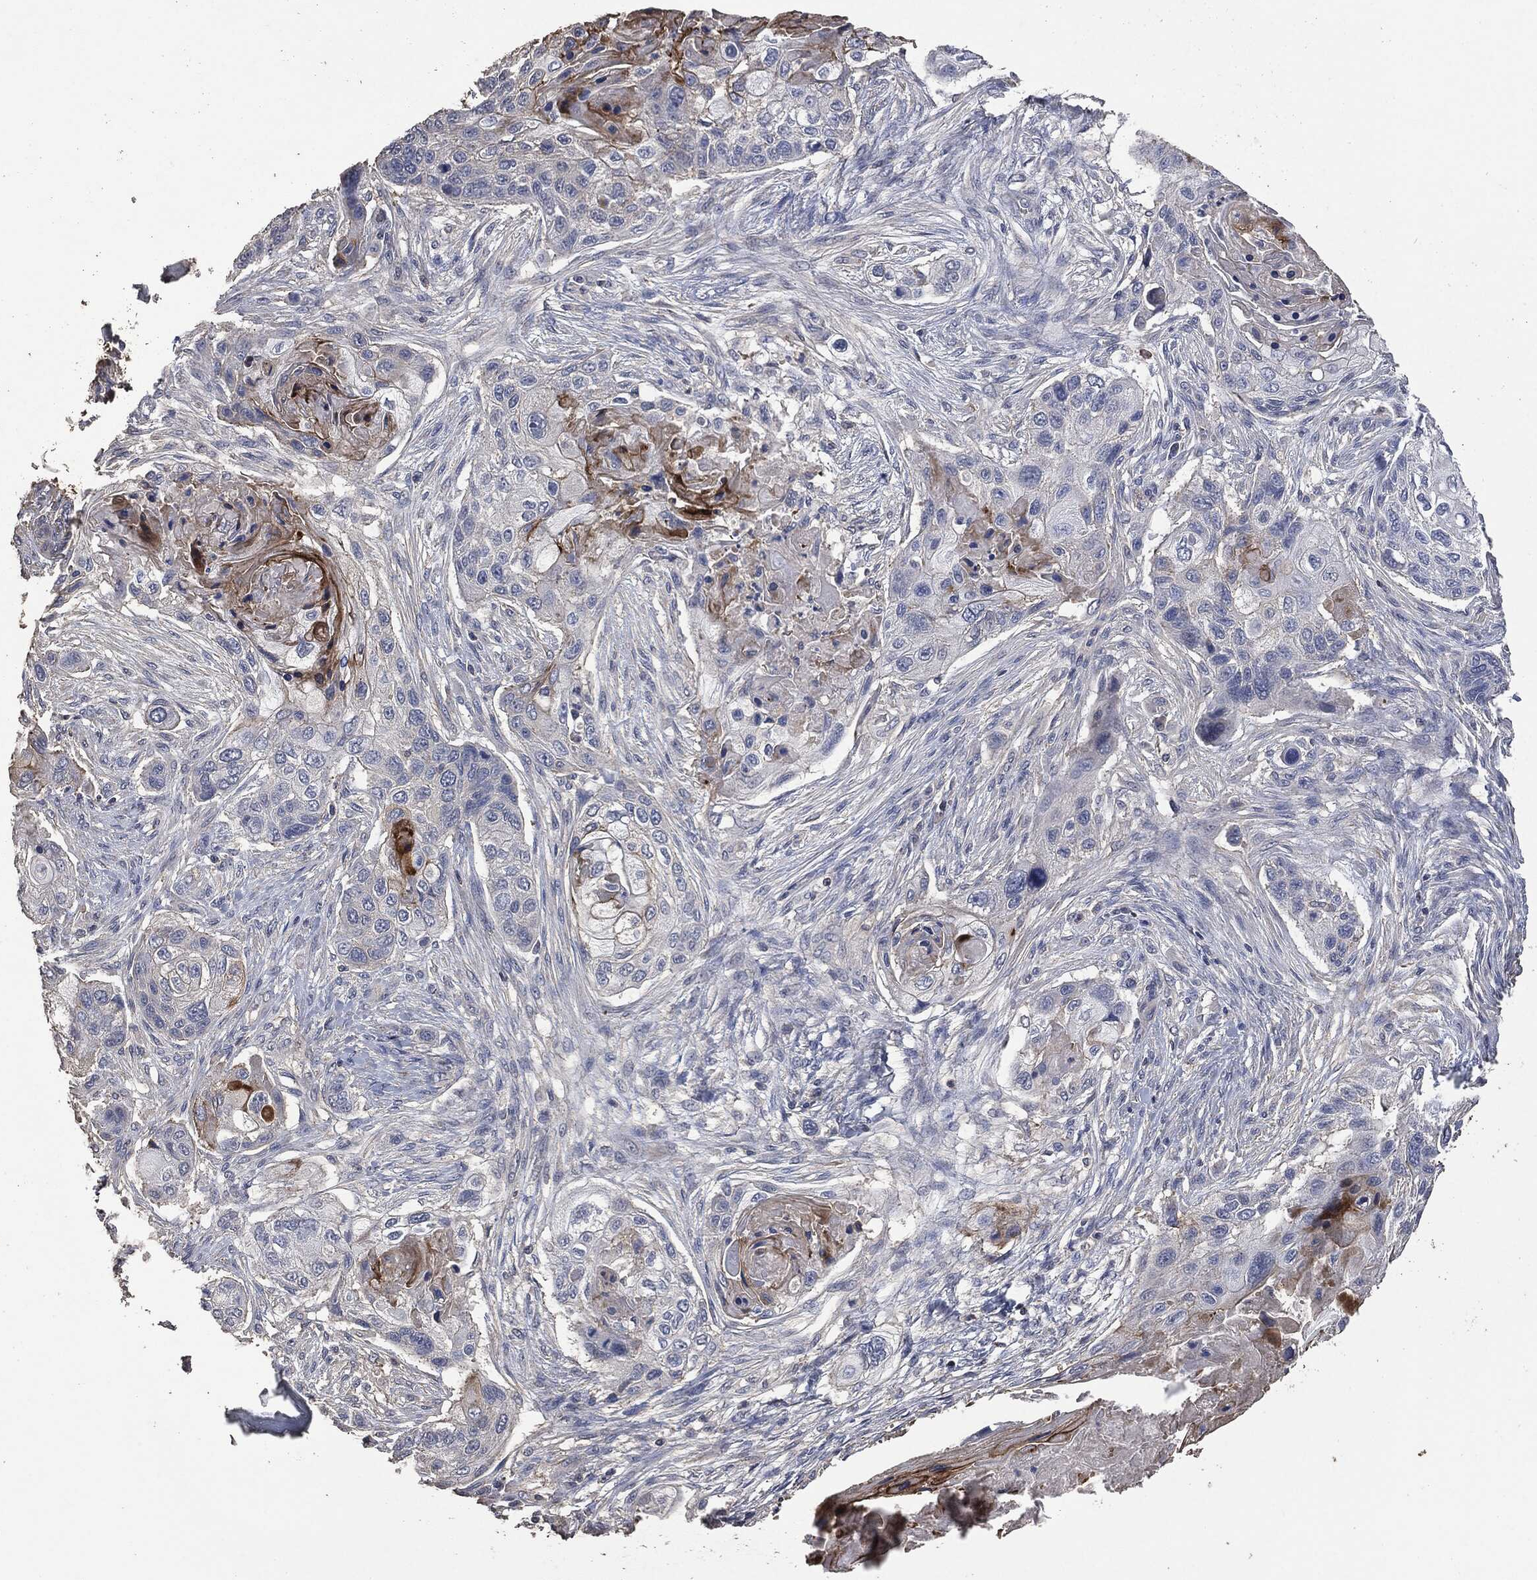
{"staining": {"intensity": "strong", "quantity": "<25%", "location": "cytoplasmic/membranous"}, "tissue": "lung cancer", "cell_type": "Tumor cells", "image_type": "cancer", "snomed": [{"axis": "morphology", "description": "Normal tissue, NOS"}, {"axis": "morphology", "description": "Squamous cell carcinoma, NOS"}, {"axis": "topography", "description": "Bronchus"}, {"axis": "topography", "description": "Lung"}], "caption": "Immunohistochemistry (IHC) histopathology image of neoplastic tissue: lung cancer stained using immunohistochemistry shows medium levels of strong protein expression localized specifically in the cytoplasmic/membranous of tumor cells, appearing as a cytoplasmic/membranous brown color.", "gene": "MSLN", "patient": {"sex": "male", "age": 69}}